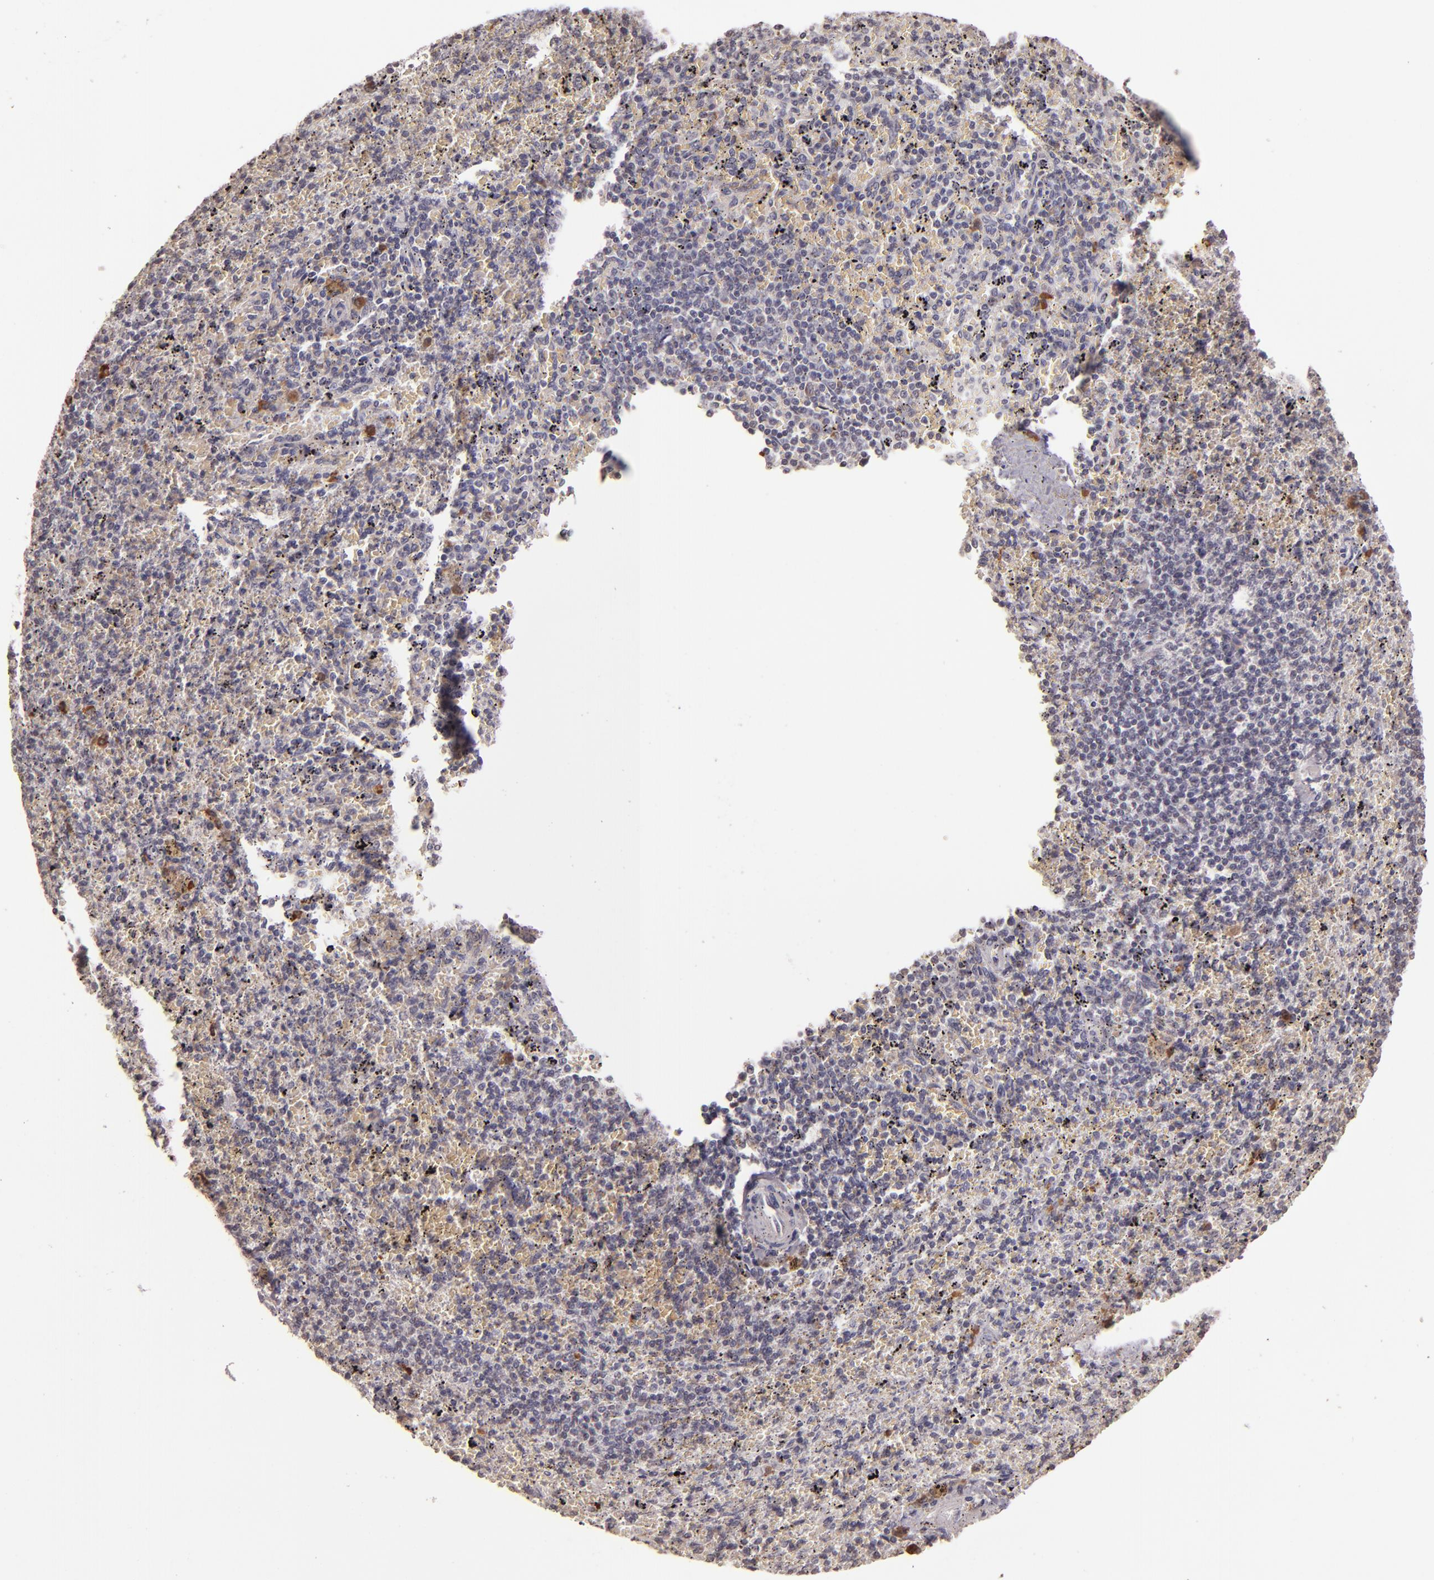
{"staining": {"intensity": "strong", "quantity": "<25%", "location": "cytoplasmic/membranous"}, "tissue": "spleen", "cell_type": "Cells in red pulp", "image_type": "normal", "snomed": [{"axis": "morphology", "description": "Normal tissue, NOS"}, {"axis": "topography", "description": "Spleen"}], "caption": "Immunohistochemistry photomicrograph of normal human spleen stained for a protein (brown), which demonstrates medium levels of strong cytoplasmic/membranous staining in approximately <25% of cells in red pulp.", "gene": "ABL1", "patient": {"sex": "female", "age": 43}}